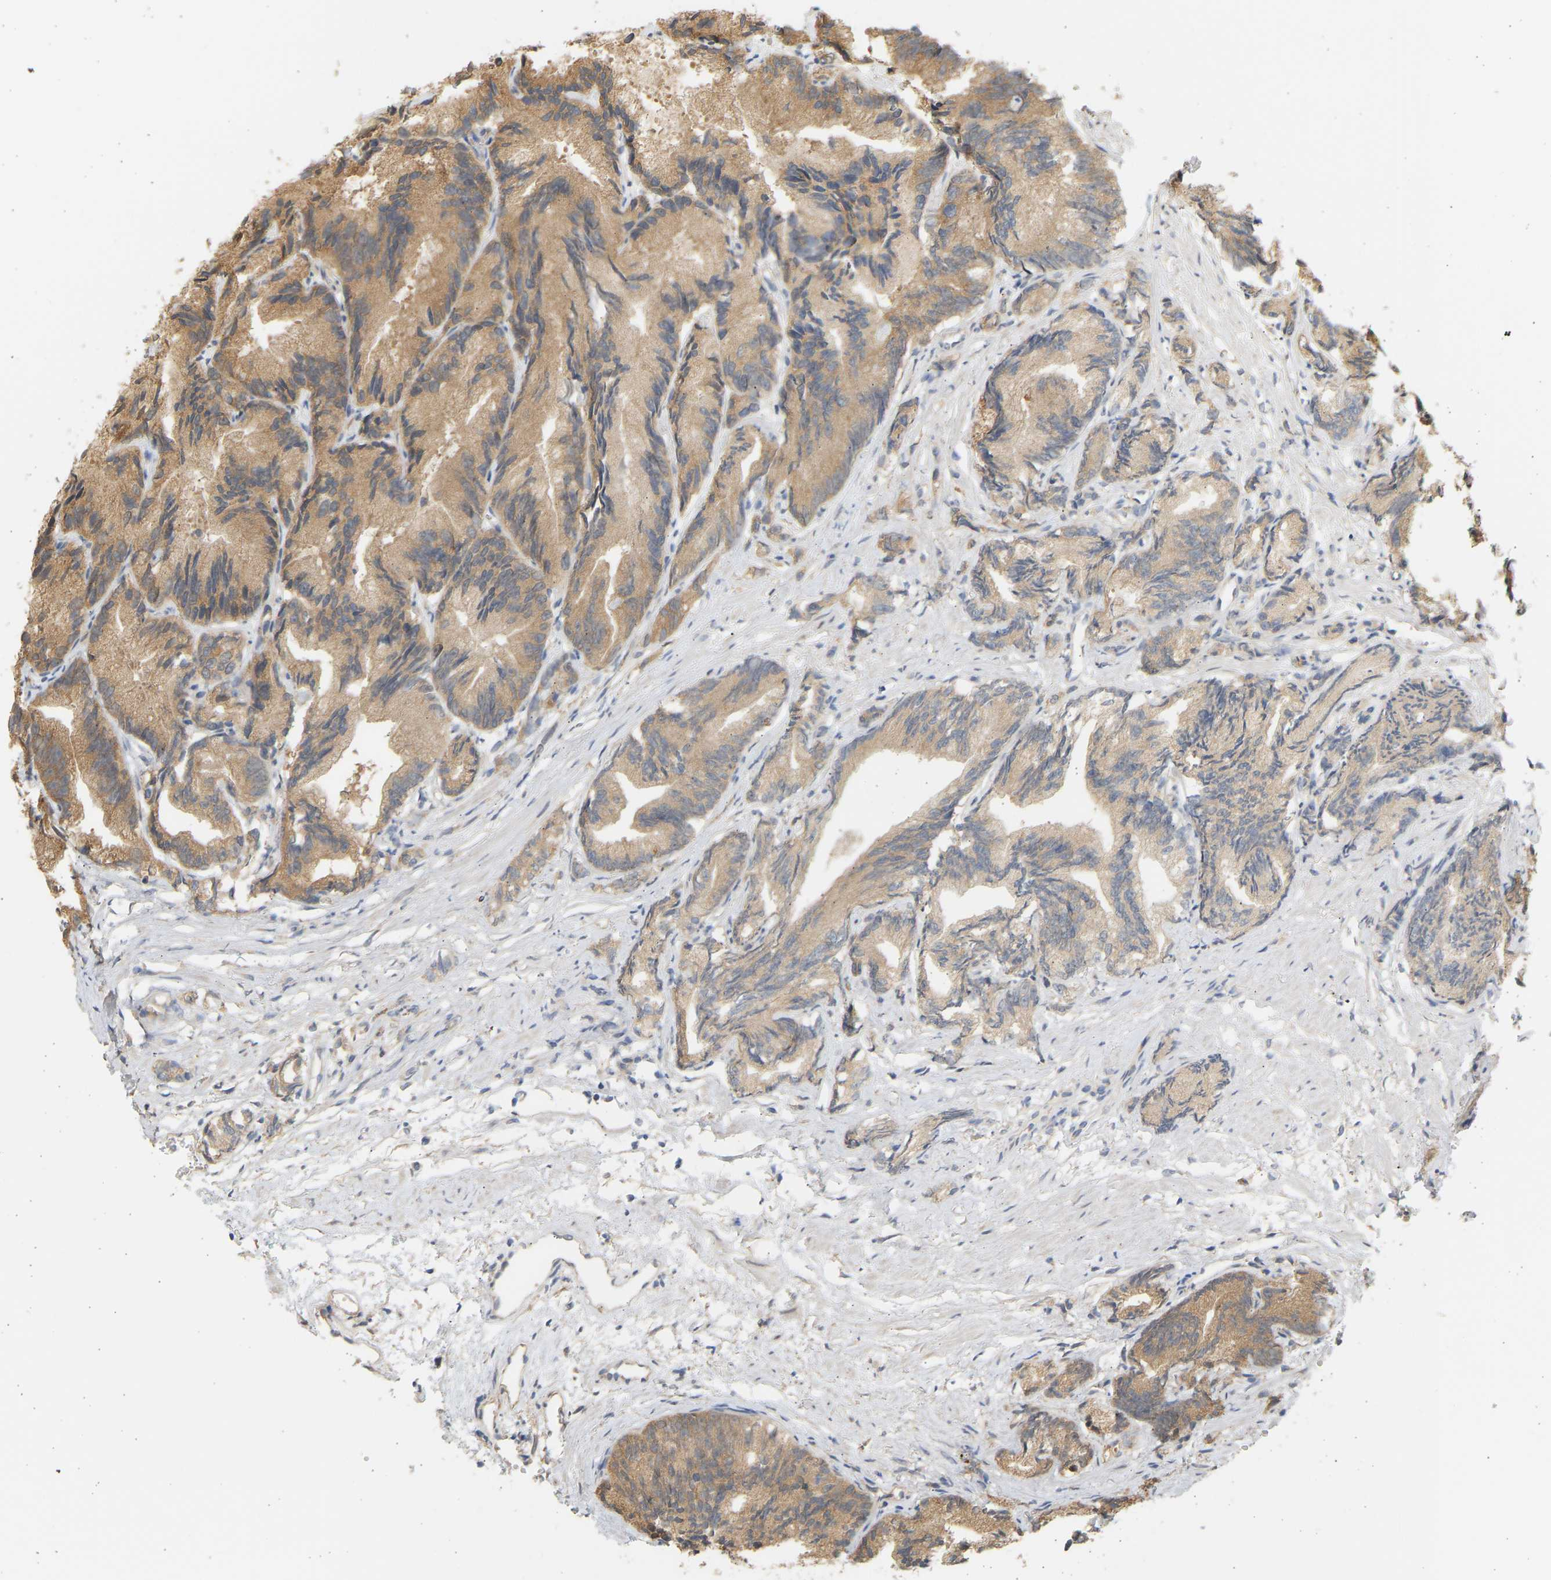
{"staining": {"intensity": "moderate", "quantity": ">75%", "location": "cytoplasmic/membranous"}, "tissue": "prostate cancer", "cell_type": "Tumor cells", "image_type": "cancer", "snomed": [{"axis": "morphology", "description": "Adenocarcinoma, Low grade"}, {"axis": "topography", "description": "Prostate"}], "caption": "IHC staining of adenocarcinoma (low-grade) (prostate), which shows medium levels of moderate cytoplasmic/membranous positivity in approximately >75% of tumor cells indicating moderate cytoplasmic/membranous protein positivity. The staining was performed using DAB (brown) for protein detection and nuclei were counterstained in hematoxylin (blue).", "gene": "B4GALT6", "patient": {"sex": "male", "age": 89}}